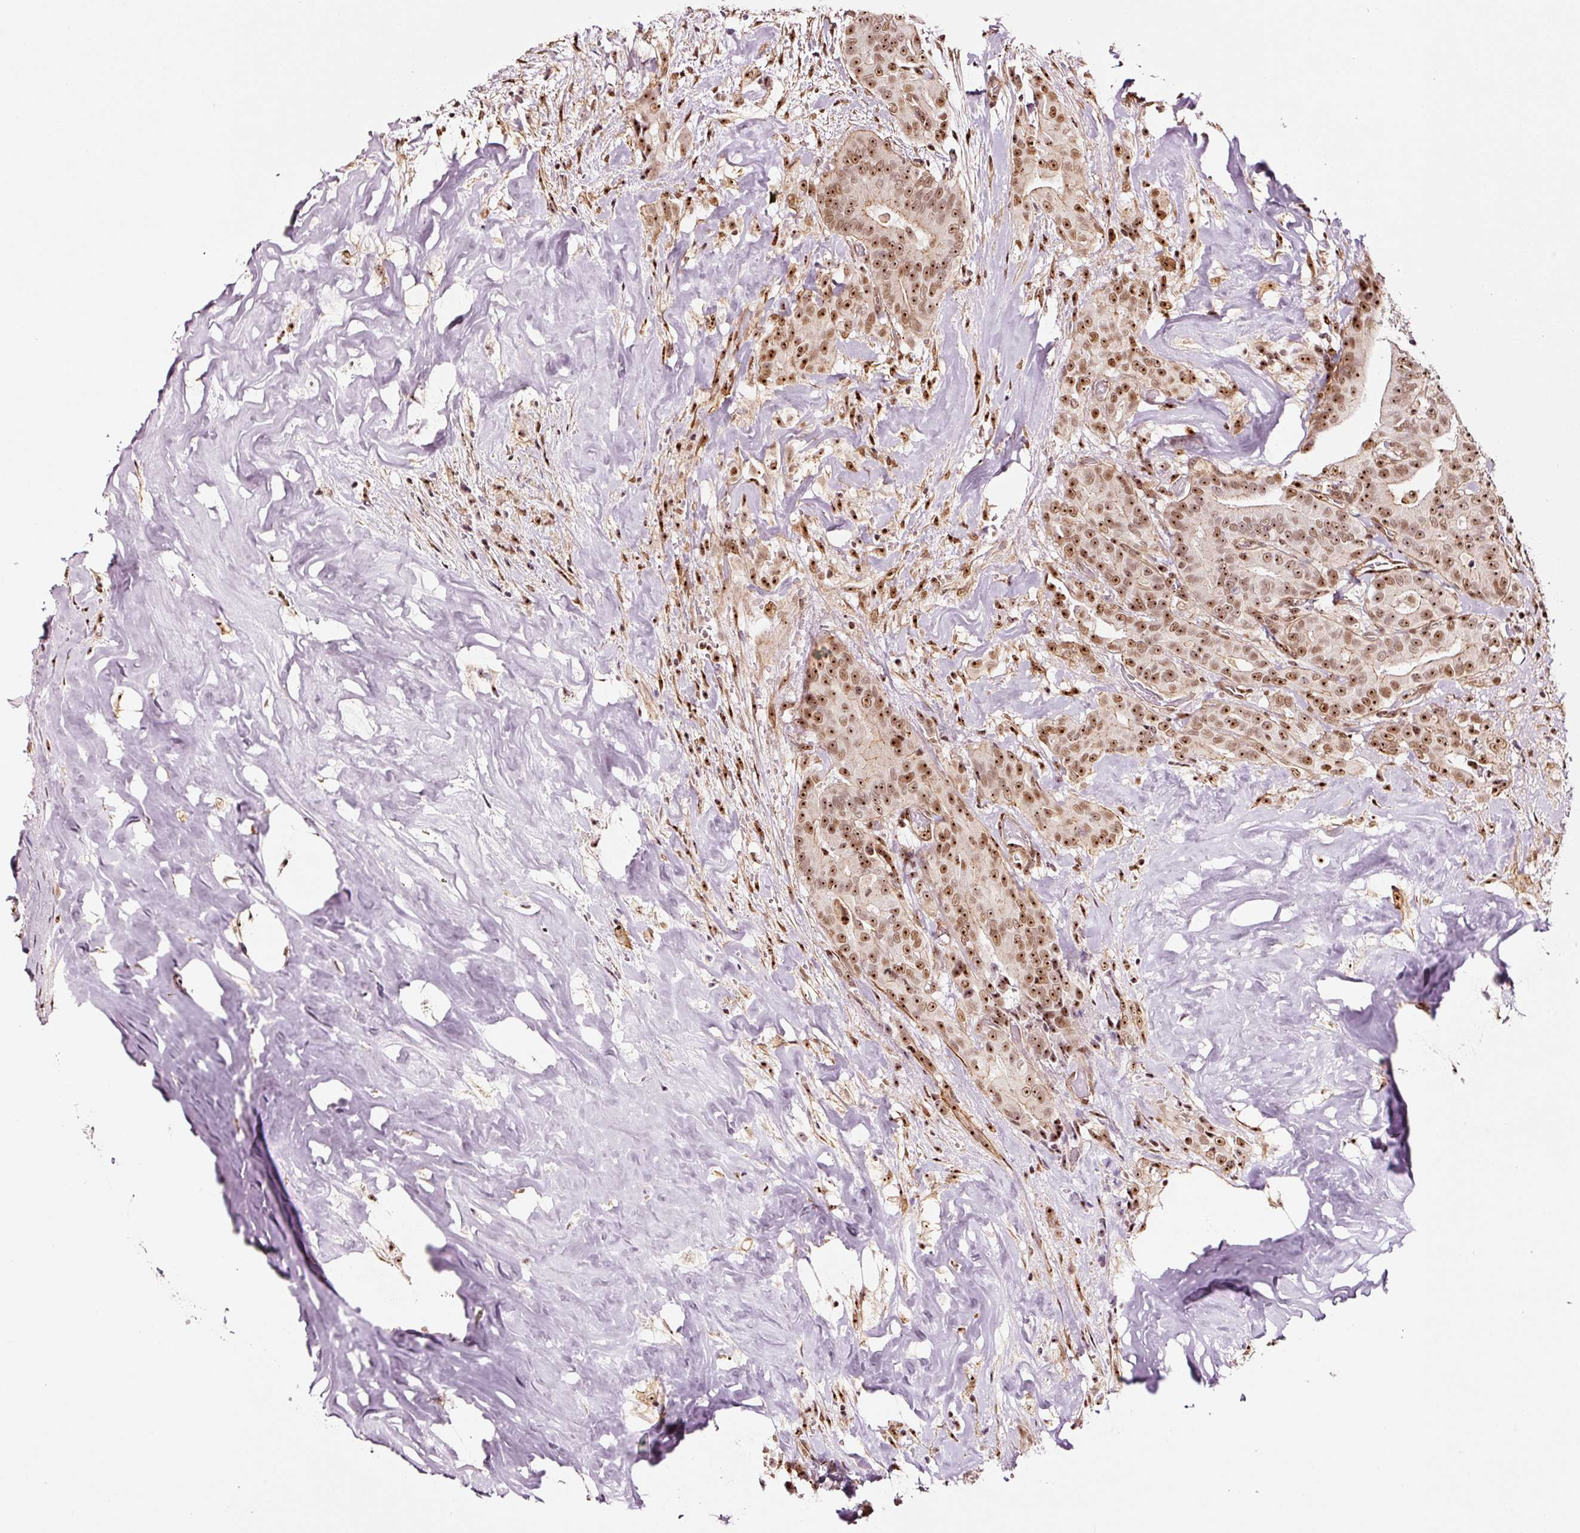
{"staining": {"intensity": "moderate", "quantity": ">75%", "location": "nuclear"}, "tissue": "thyroid cancer", "cell_type": "Tumor cells", "image_type": "cancer", "snomed": [{"axis": "morphology", "description": "Papillary adenocarcinoma, NOS"}, {"axis": "topography", "description": "Thyroid gland"}], "caption": "Approximately >75% of tumor cells in thyroid papillary adenocarcinoma demonstrate moderate nuclear protein expression as visualized by brown immunohistochemical staining.", "gene": "GNL3", "patient": {"sex": "male", "age": 61}}